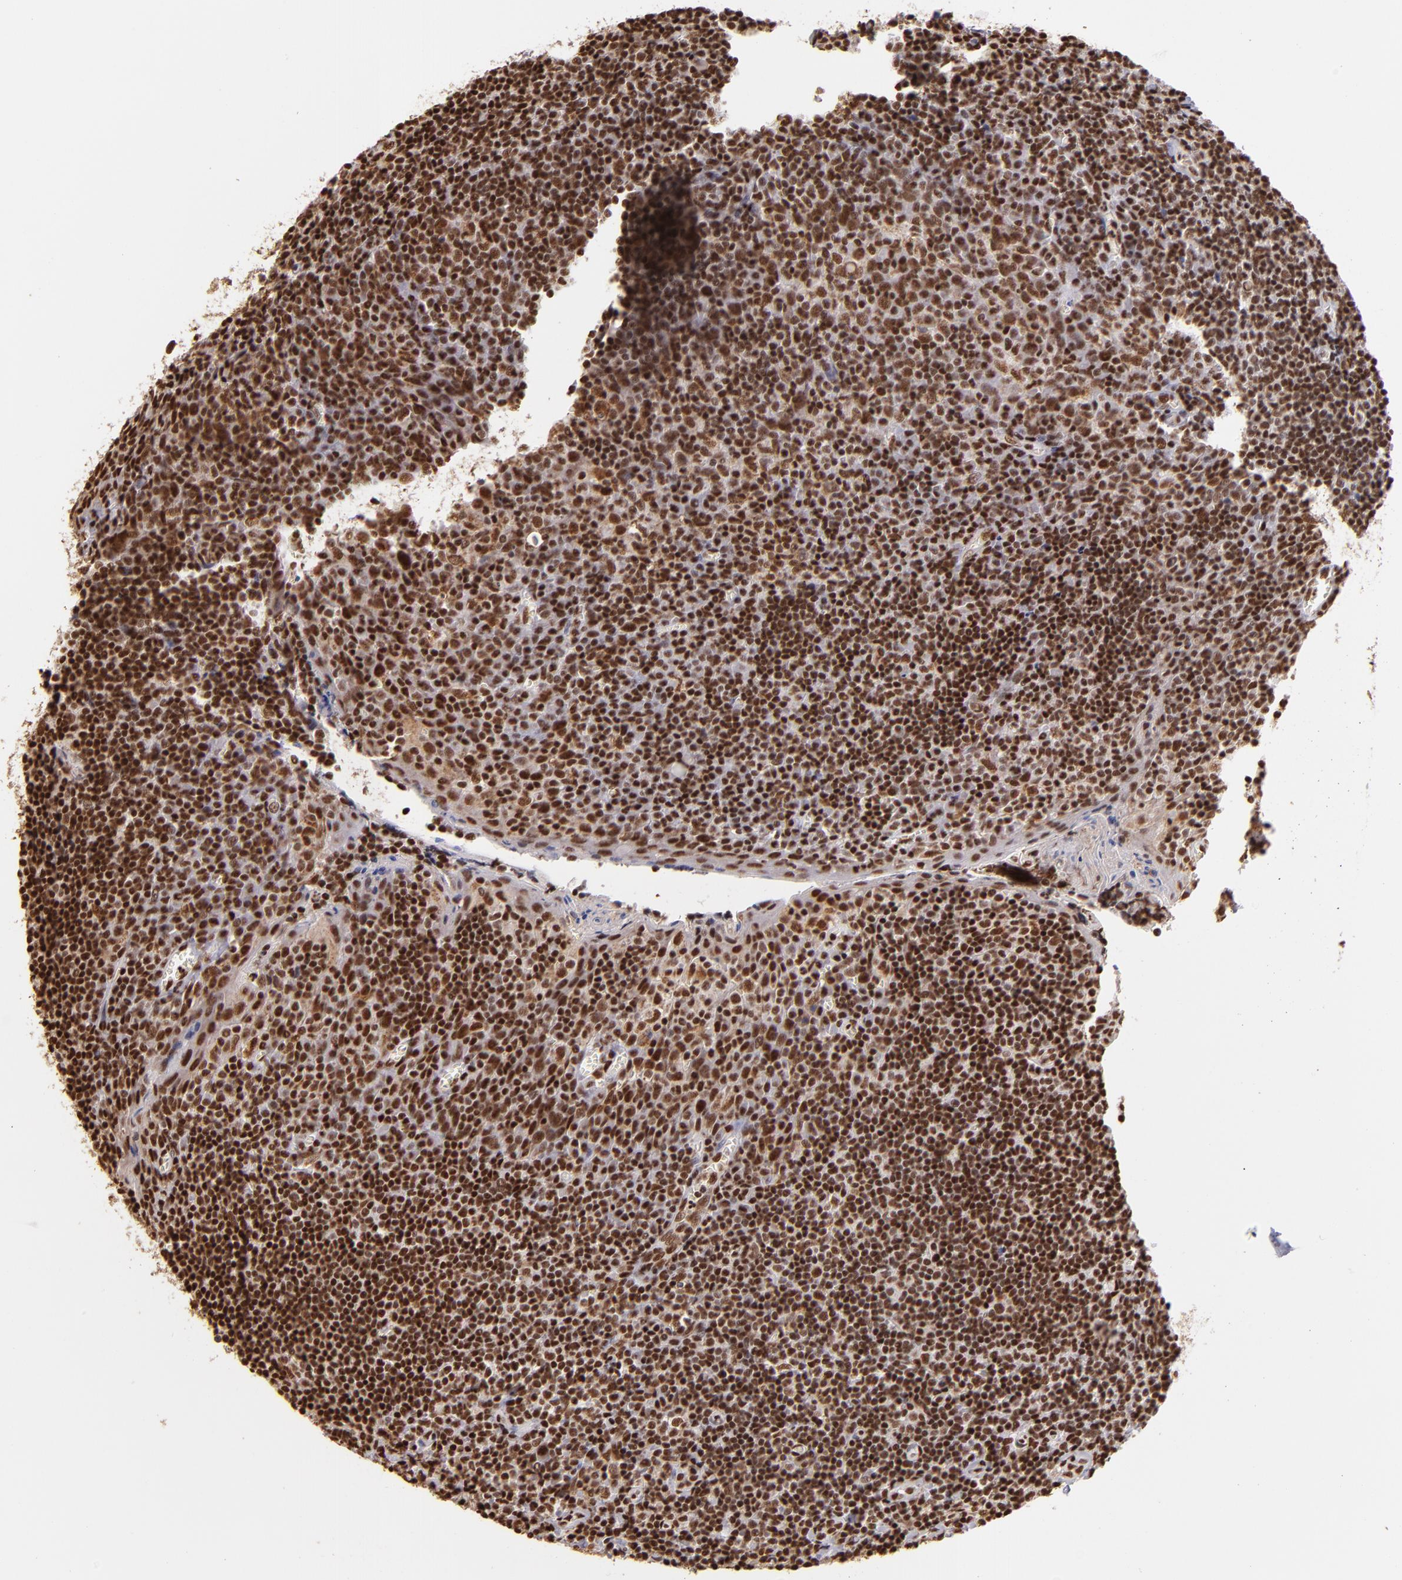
{"staining": {"intensity": "strong", "quantity": ">75%", "location": "nuclear"}, "tissue": "tonsil", "cell_type": "Germinal center cells", "image_type": "normal", "snomed": [{"axis": "morphology", "description": "Normal tissue, NOS"}, {"axis": "topography", "description": "Tonsil"}], "caption": "Immunohistochemistry staining of unremarkable tonsil, which reveals high levels of strong nuclear staining in about >75% of germinal center cells indicating strong nuclear protein expression. The staining was performed using DAB (brown) for protein detection and nuclei were counterstained in hematoxylin (blue).", "gene": "SP1", "patient": {"sex": "male", "age": 20}}